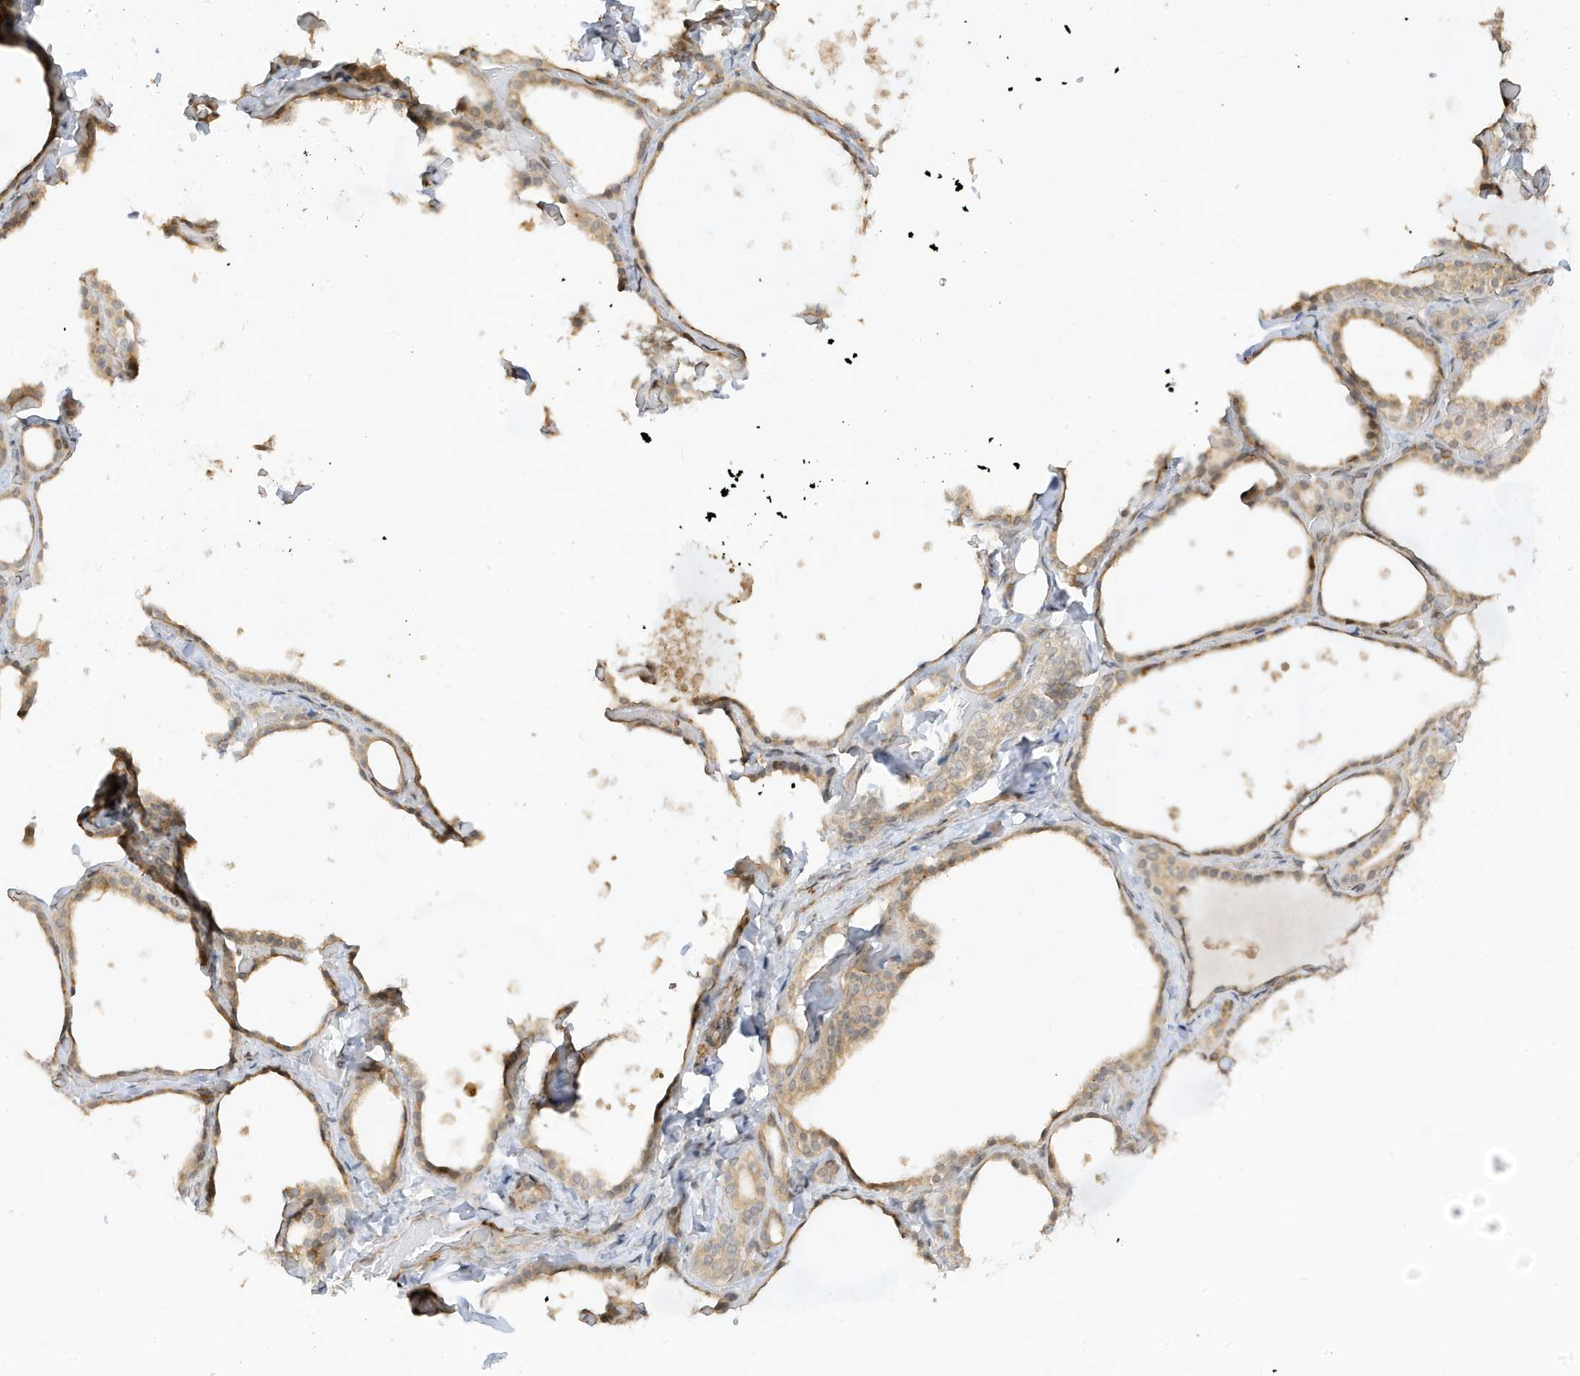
{"staining": {"intensity": "weak", "quantity": ">75%", "location": "cytoplasmic/membranous"}, "tissue": "thyroid gland", "cell_type": "Glandular cells", "image_type": "normal", "snomed": [{"axis": "morphology", "description": "Normal tissue, NOS"}, {"axis": "topography", "description": "Thyroid gland"}], "caption": "Unremarkable thyroid gland demonstrates weak cytoplasmic/membranous staining in about >75% of glandular cells.", "gene": "TAB3", "patient": {"sex": "female", "age": 44}}